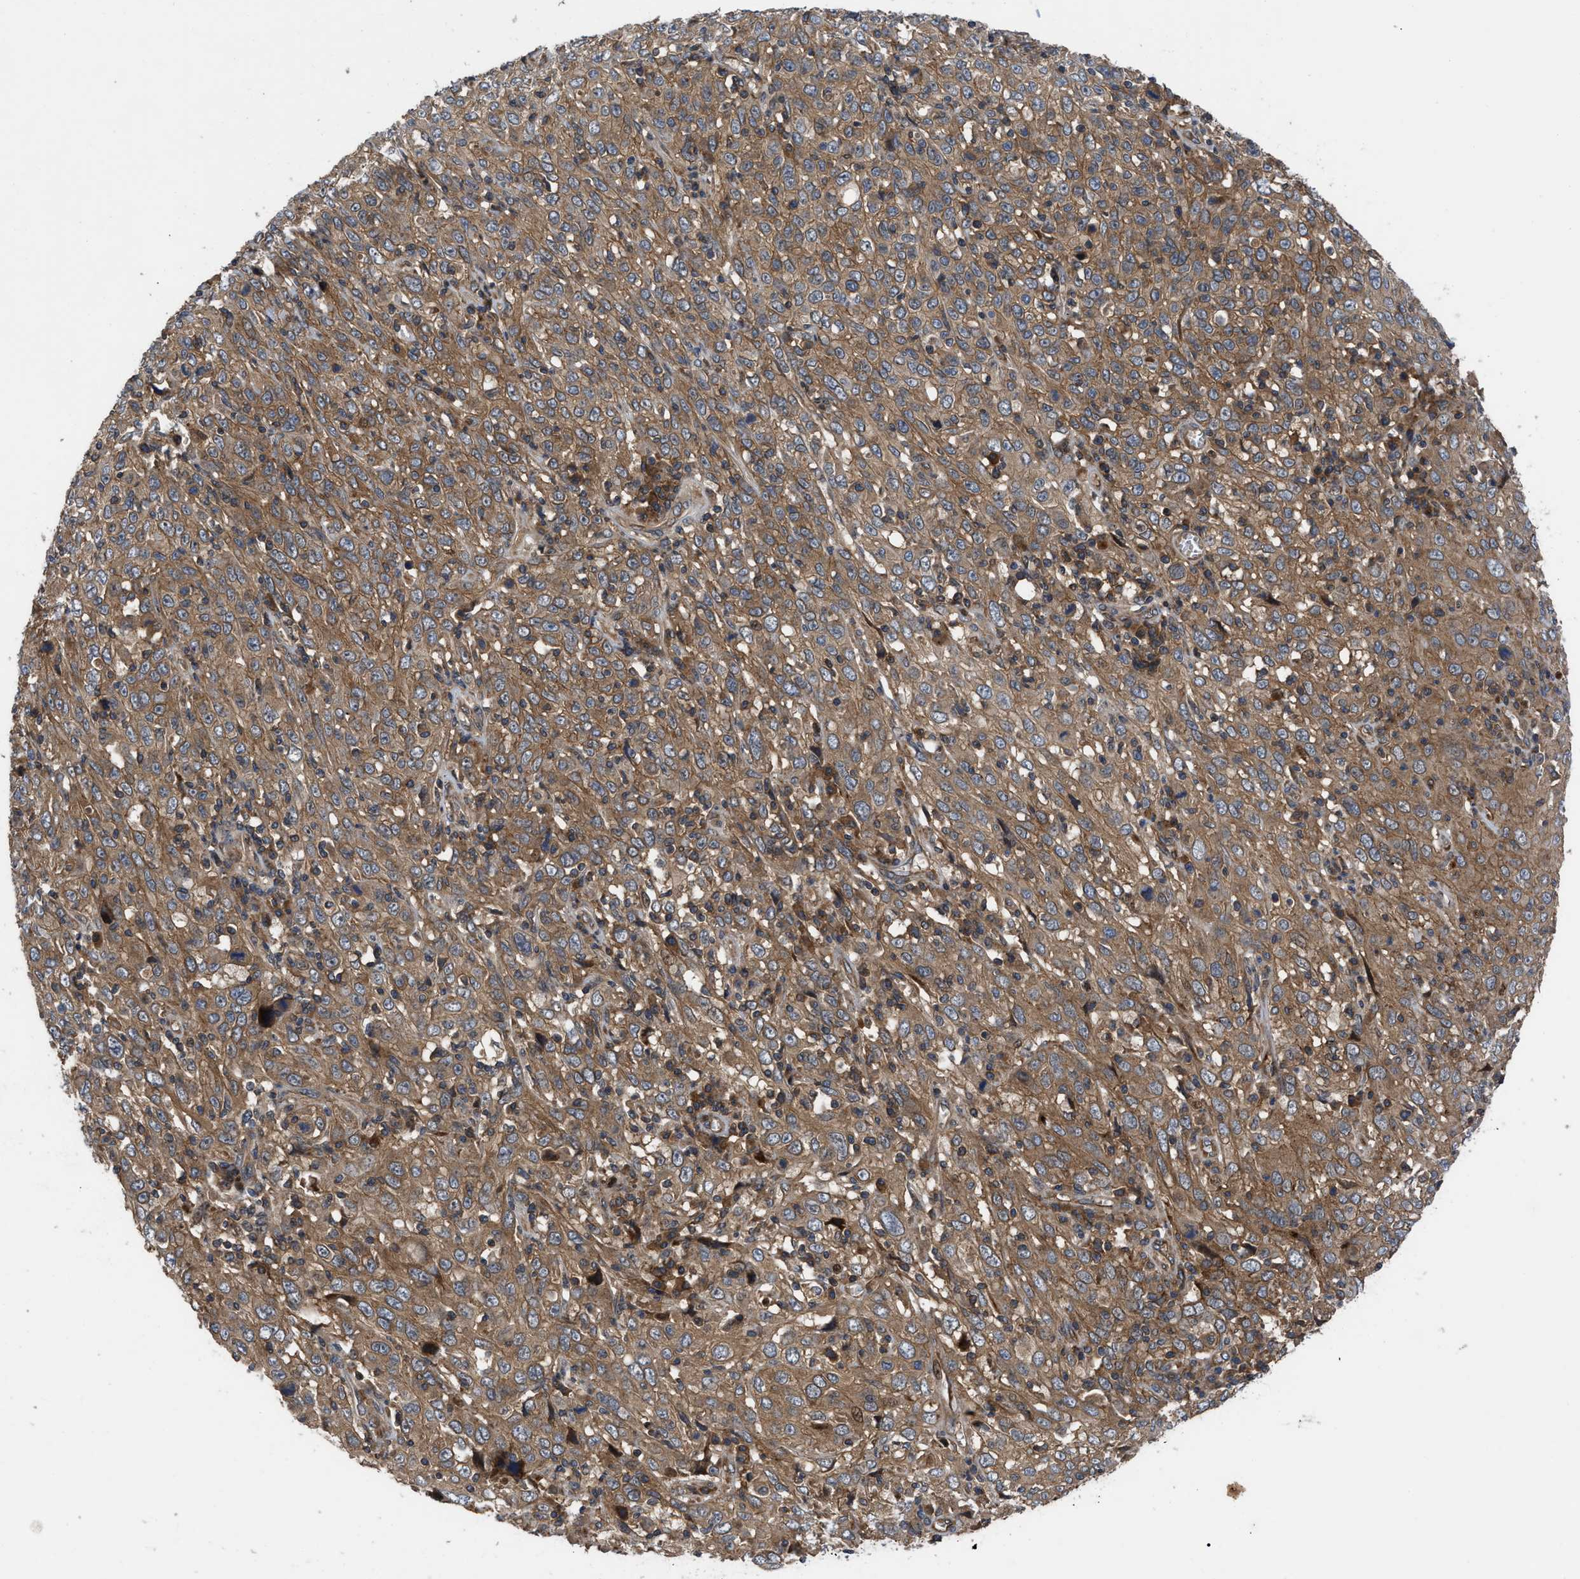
{"staining": {"intensity": "moderate", "quantity": ">75%", "location": "cytoplasmic/membranous"}, "tissue": "cervical cancer", "cell_type": "Tumor cells", "image_type": "cancer", "snomed": [{"axis": "morphology", "description": "Squamous cell carcinoma, NOS"}, {"axis": "topography", "description": "Cervix"}], "caption": "Protein staining of cervical squamous cell carcinoma tissue displays moderate cytoplasmic/membranous positivity in approximately >75% of tumor cells.", "gene": "CNNM3", "patient": {"sex": "female", "age": 46}}